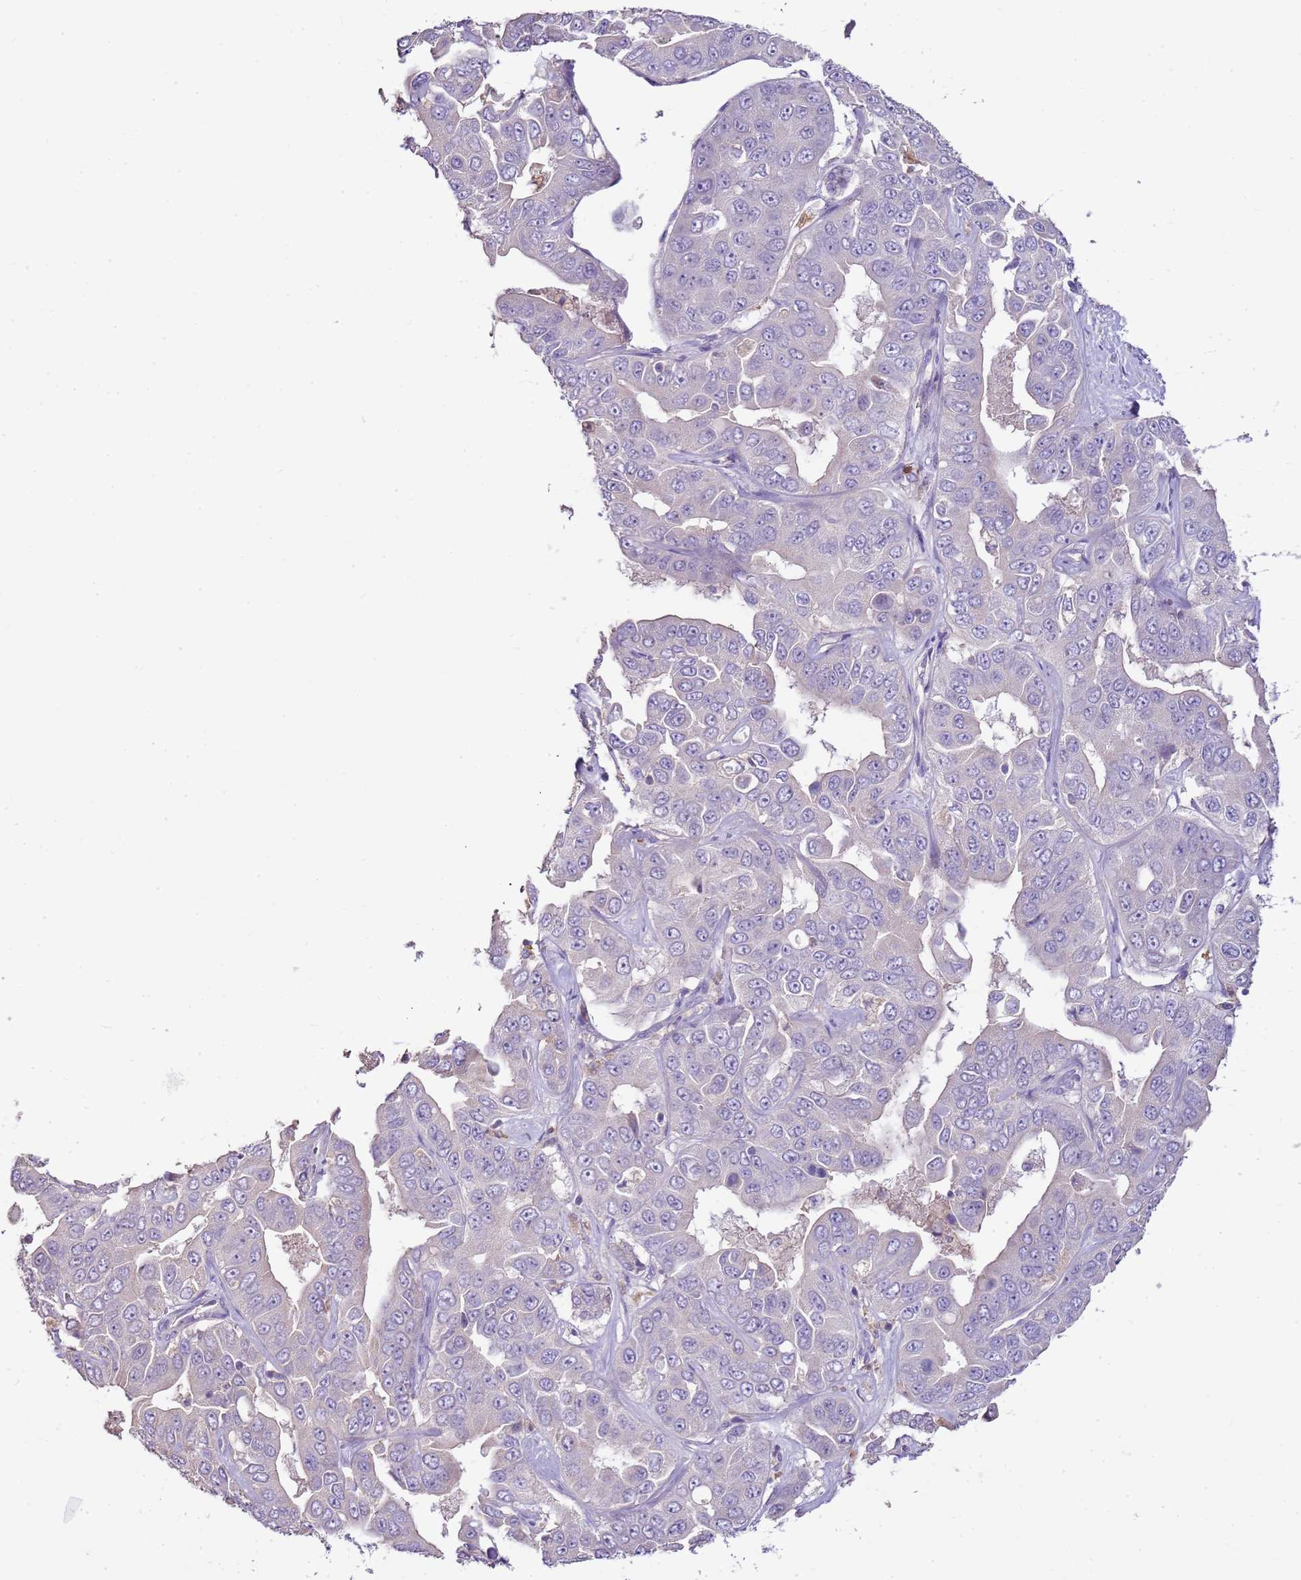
{"staining": {"intensity": "negative", "quantity": "none", "location": "none"}, "tissue": "liver cancer", "cell_type": "Tumor cells", "image_type": "cancer", "snomed": [{"axis": "morphology", "description": "Cholangiocarcinoma"}, {"axis": "topography", "description": "Liver"}], "caption": "The histopathology image exhibits no staining of tumor cells in liver cancer (cholangiocarcinoma).", "gene": "IL2RG", "patient": {"sex": "female", "age": 52}}